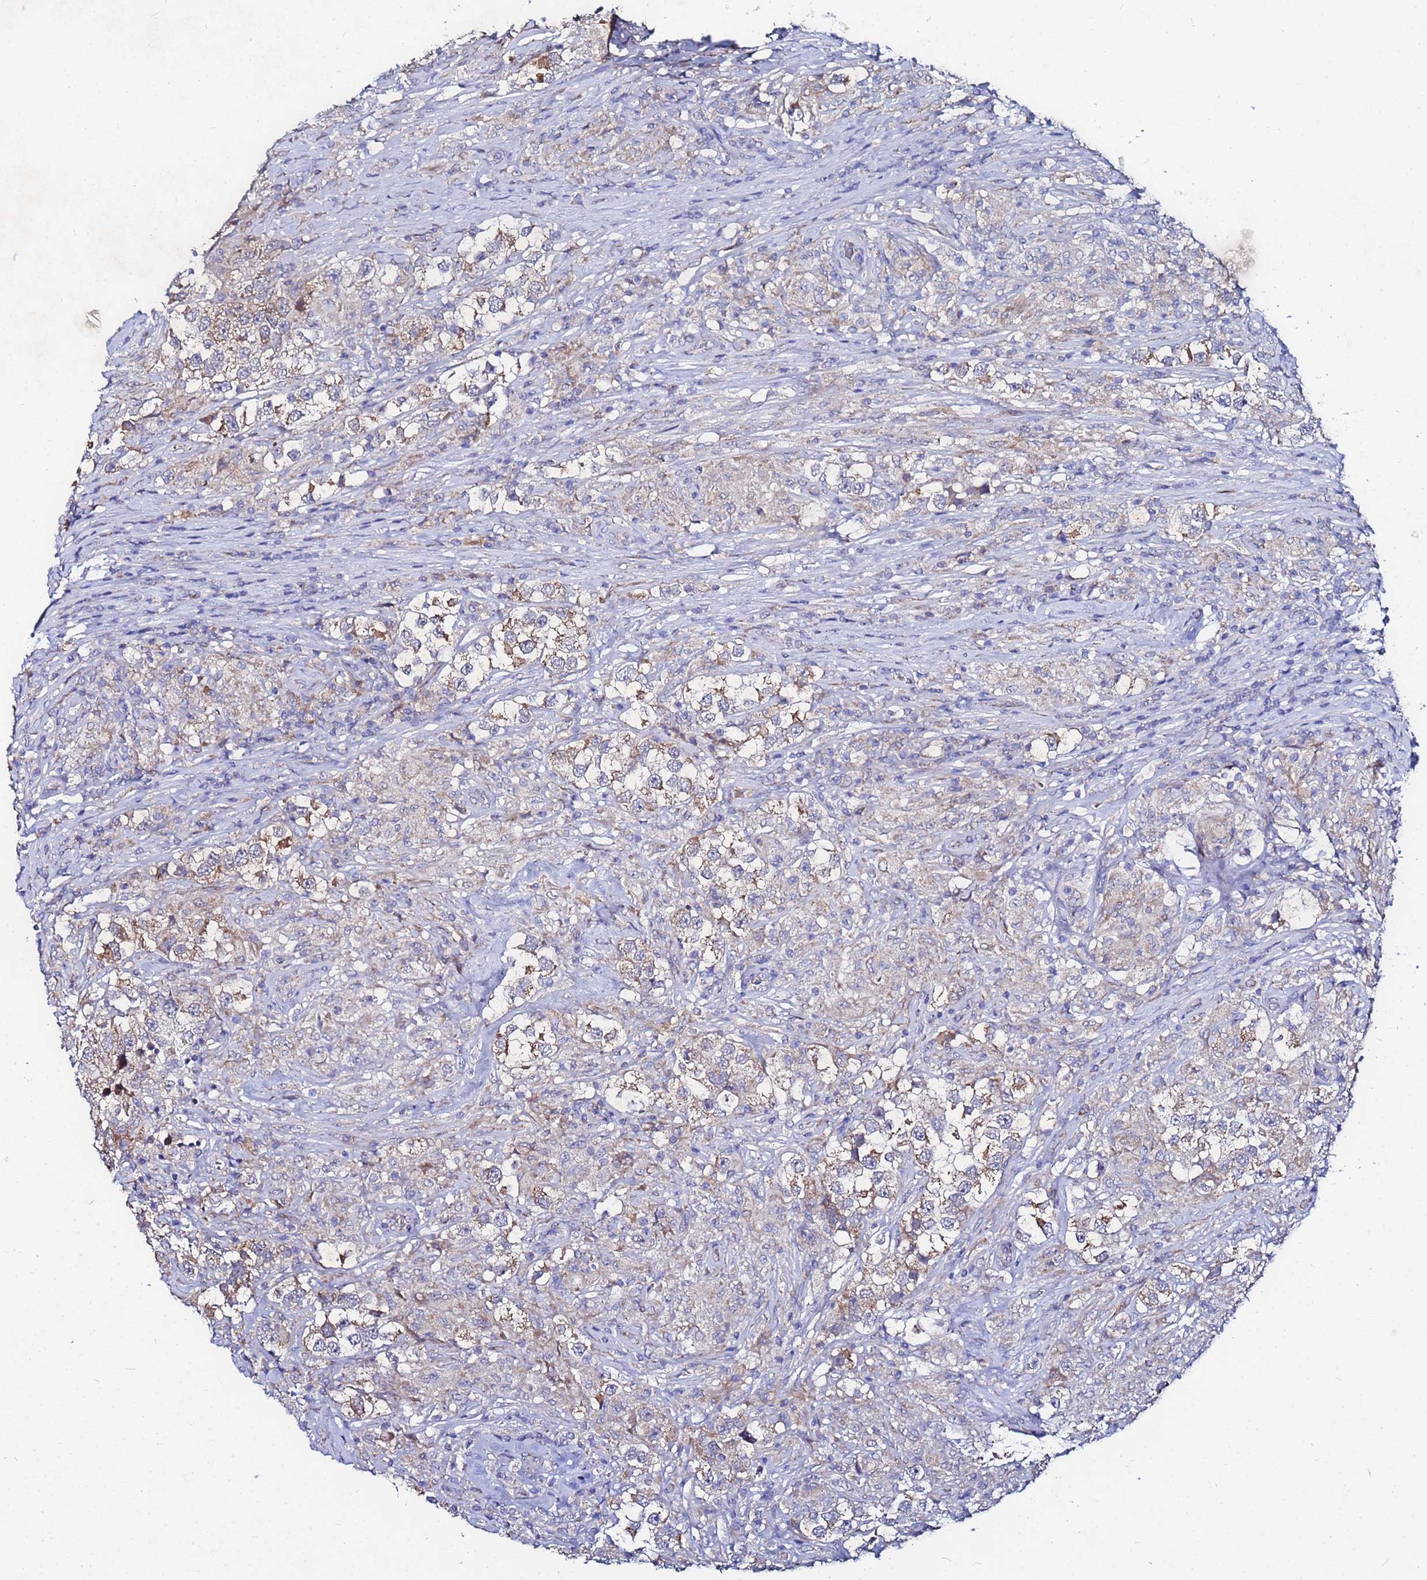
{"staining": {"intensity": "weak", "quantity": "25%-75%", "location": "cytoplasmic/membranous"}, "tissue": "testis cancer", "cell_type": "Tumor cells", "image_type": "cancer", "snomed": [{"axis": "morphology", "description": "Seminoma, NOS"}, {"axis": "topography", "description": "Testis"}], "caption": "Testis cancer tissue reveals weak cytoplasmic/membranous positivity in about 25%-75% of tumor cells", "gene": "FAHD2A", "patient": {"sex": "male", "age": 46}}